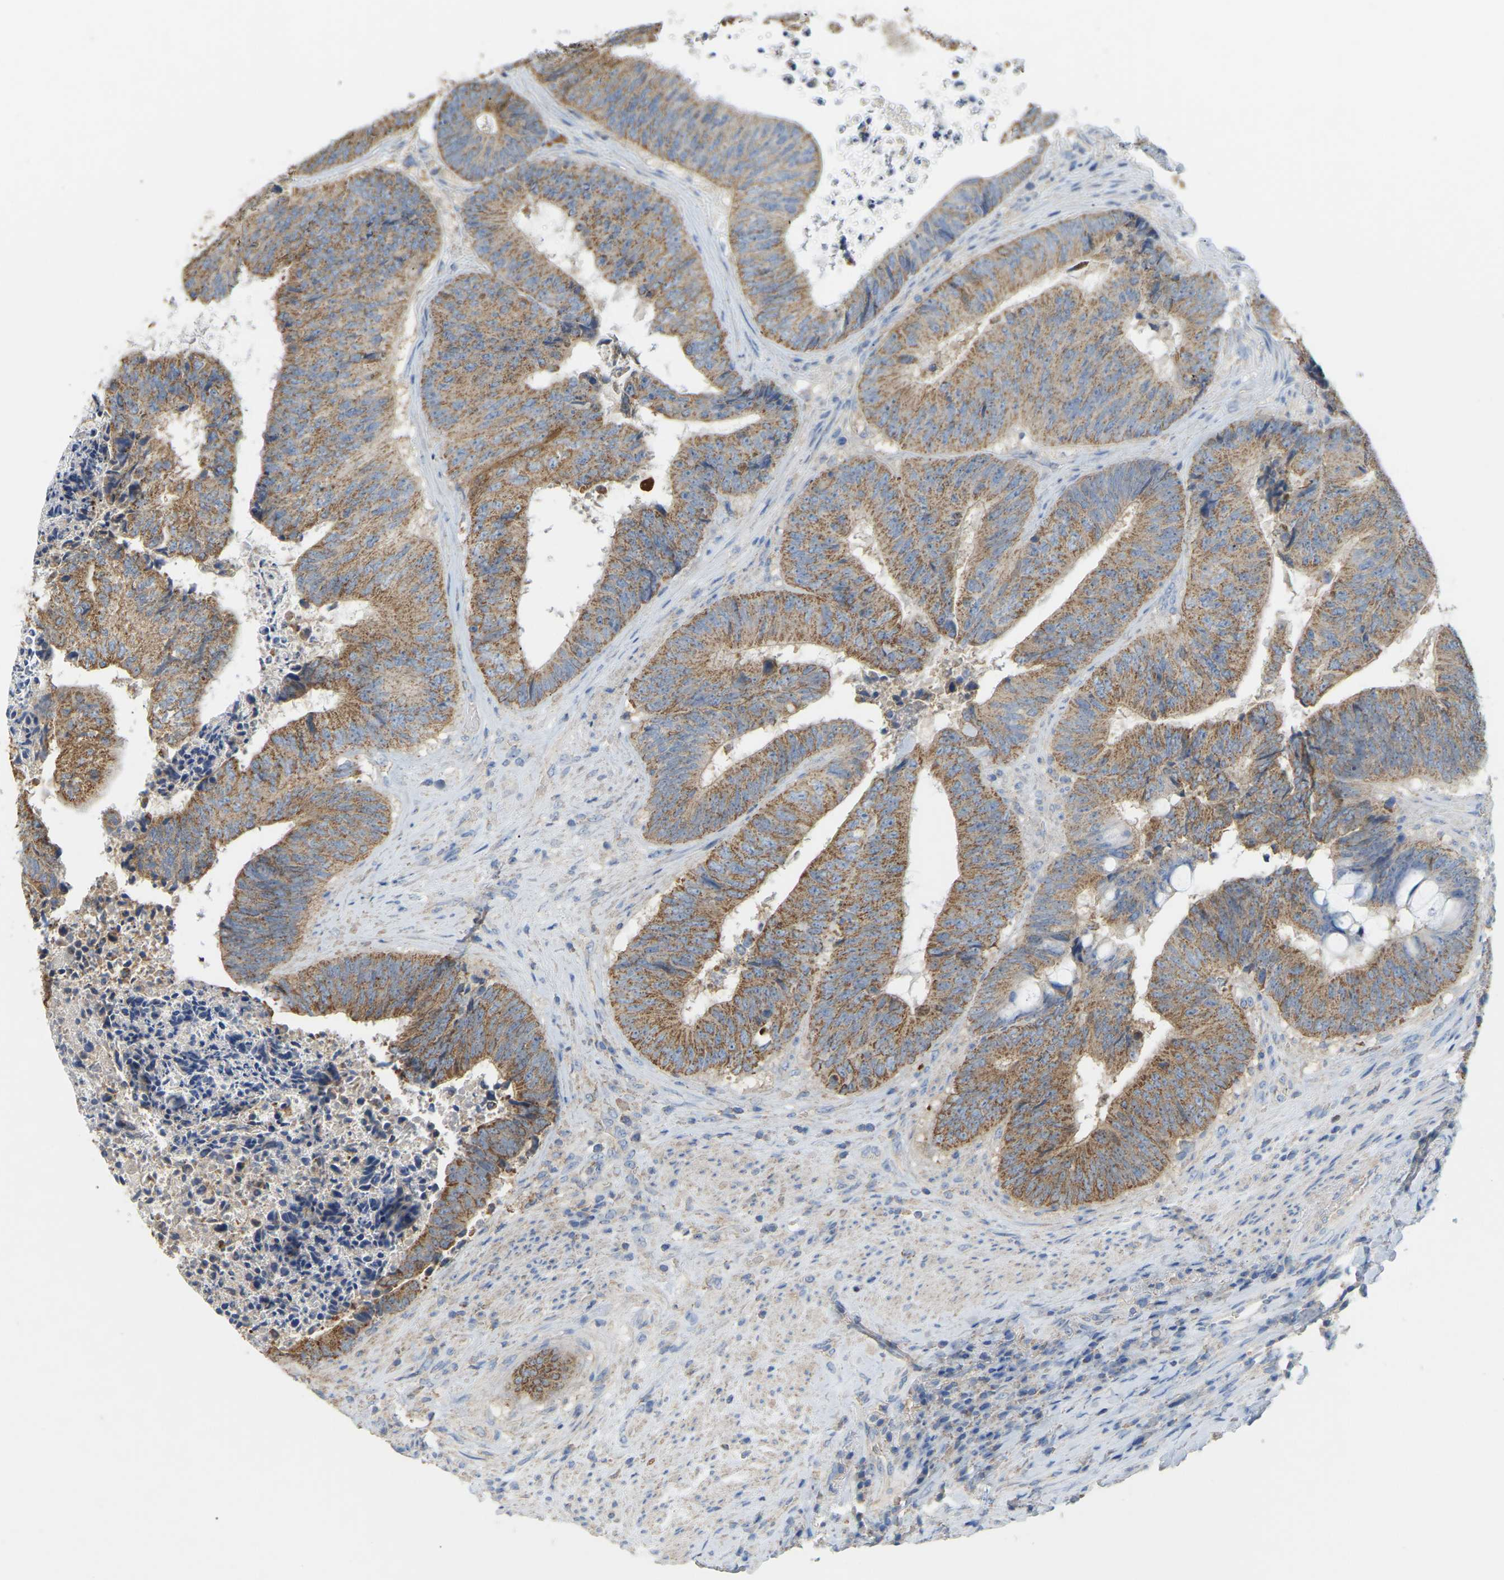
{"staining": {"intensity": "moderate", "quantity": ">75%", "location": "cytoplasmic/membranous"}, "tissue": "colorectal cancer", "cell_type": "Tumor cells", "image_type": "cancer", "snomed": [{"axis": "morphology", "description": "Adenocarcinoma, NOS"}, {"axis": "topography", "description": "Rectum"}], "caption": "There is medium levels of moderate cytoplasmic/membranous positivity in tumor cells of colorectal cancer (adenocarcinoma), as demonstrated by immunohistochemical staining (brown color).", "gene": "SERPINB5", "patient": {"sex": "male", "age": 72}}